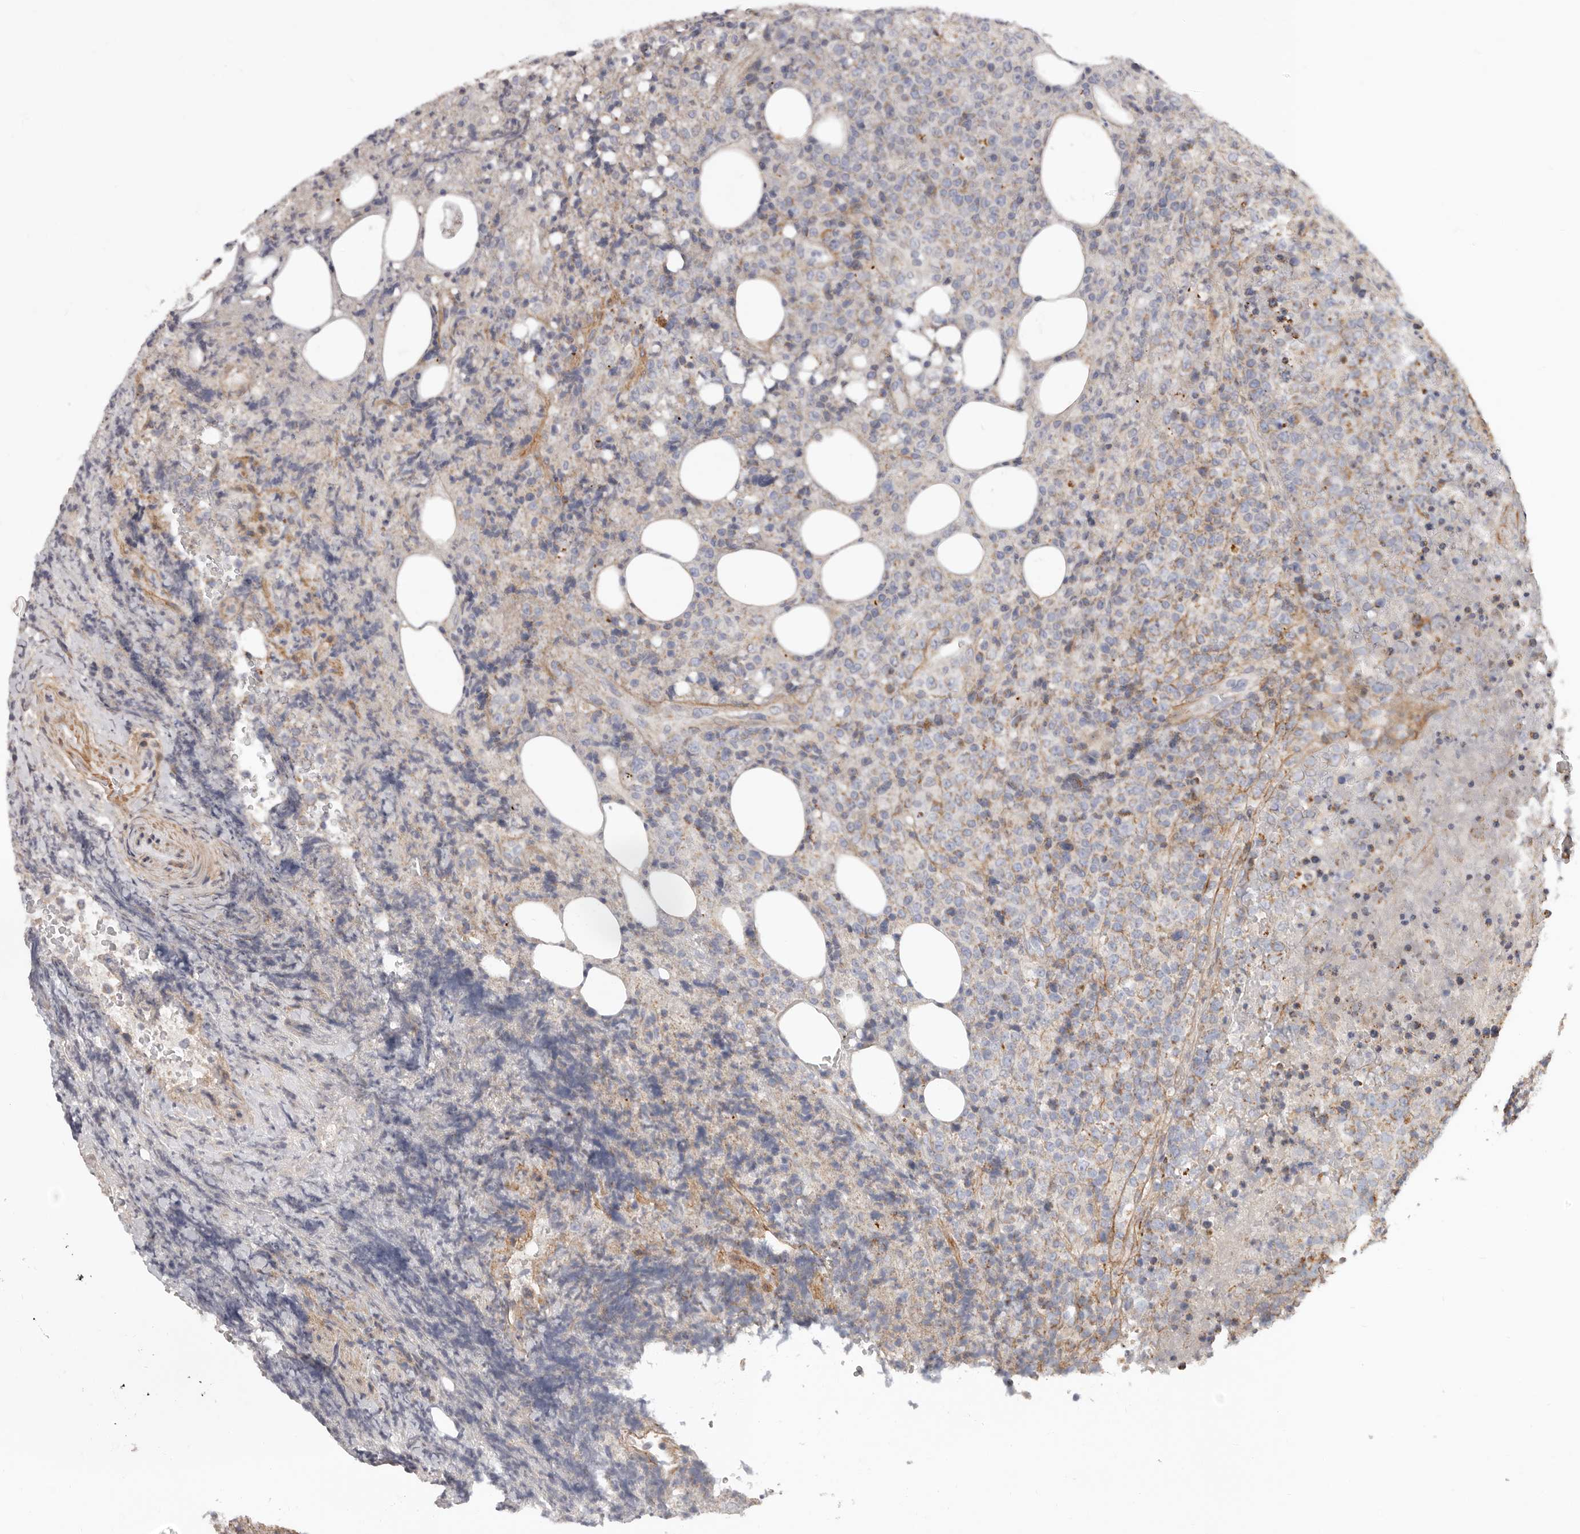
{"staining": {"intensity": "negative", "quantity": "none", "location": "none"}, "tissue": "lymphoma", "cell_type": "Tumor cells", "image_type": "cancer", "snomed": [{"axis": "morphology", "description": "Malignant lymphoma, non-Hodgkin's type, High grade"}, {"axis": "topography", "description": "Lymph node"}], "caption": "IHC image of human malignant lymphoma, non-Hodgkin's type (high-grade) stained for a protein (brown), which exhibits no staining in tumor cells.", "gene": "MRPS10", "patient": {"sex": "male", "age": 13}}